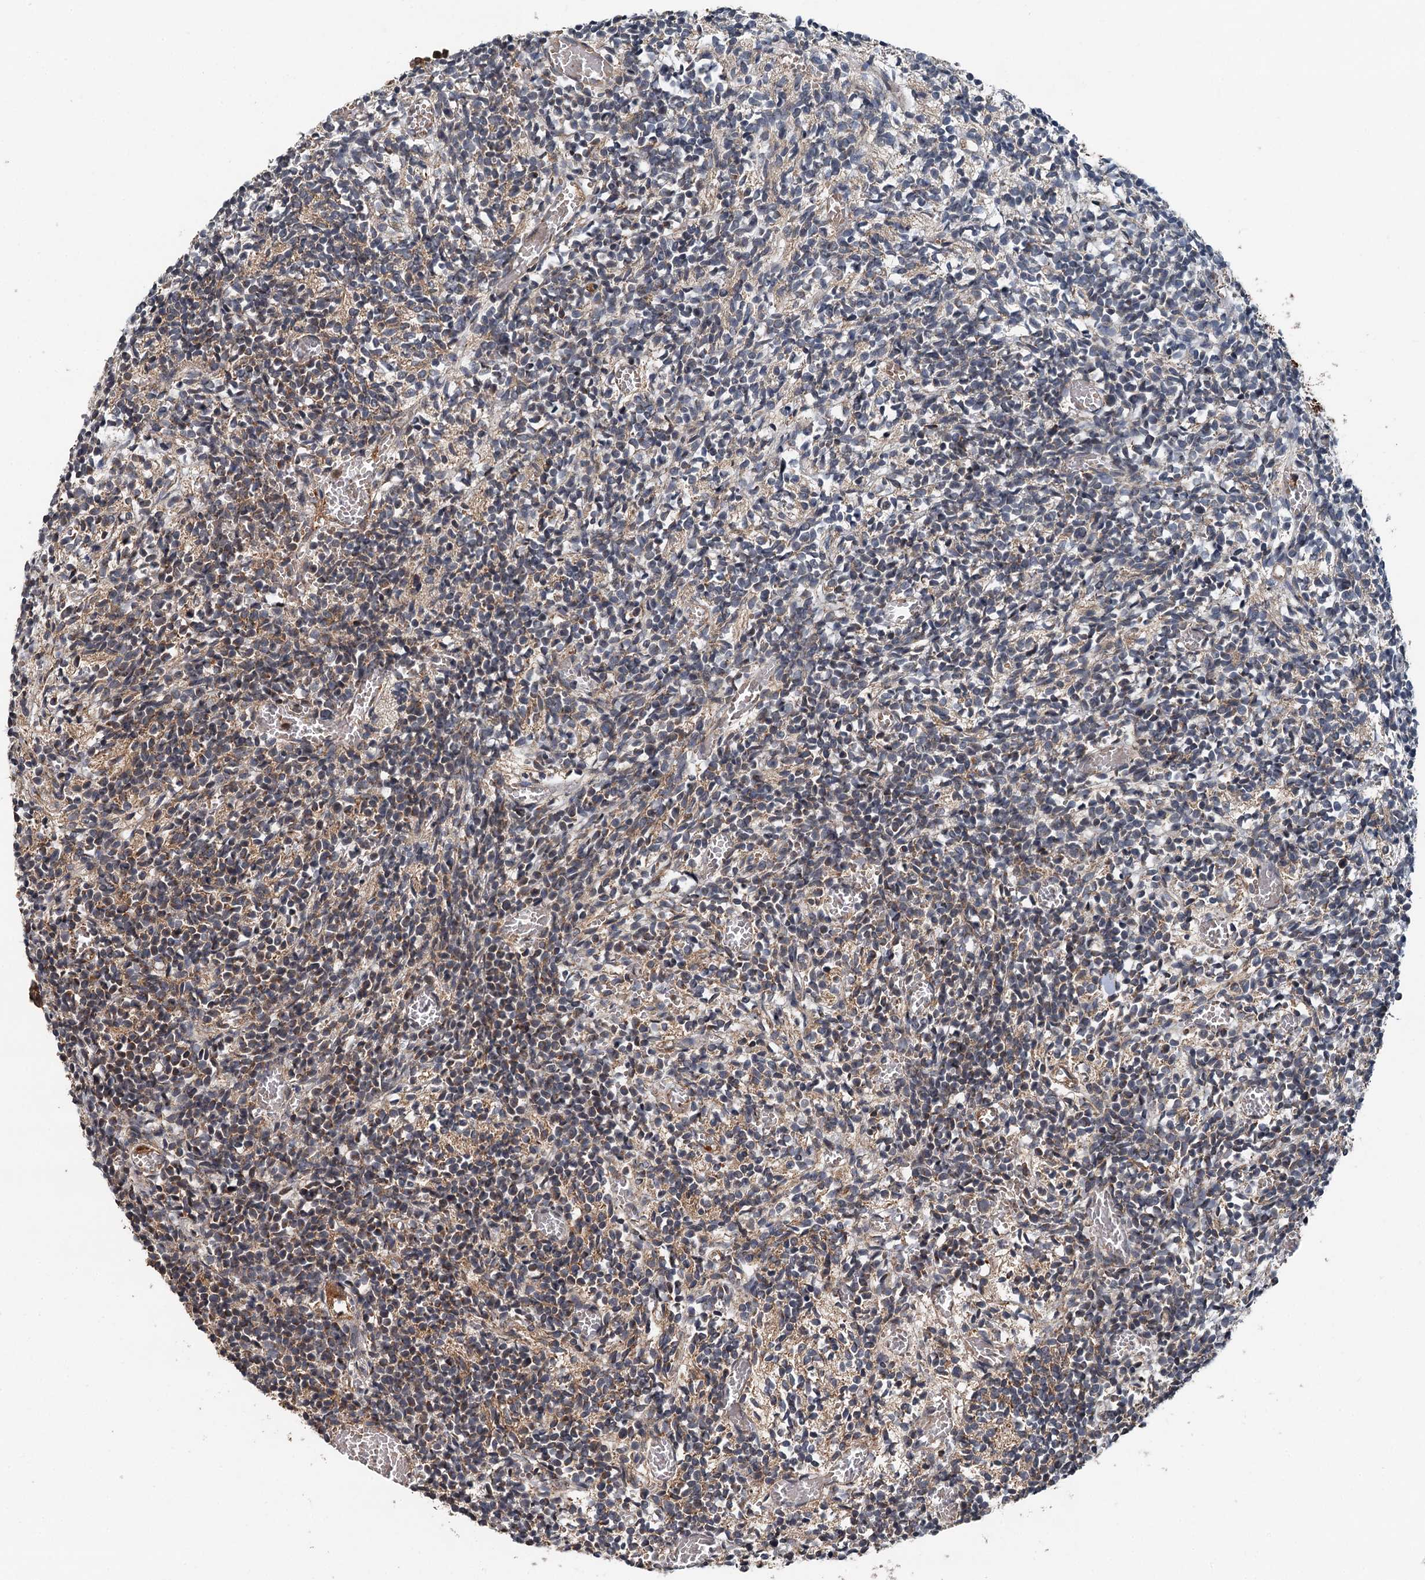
{"staining": {"intensity": "weak", "quantity": "<25%", "location": "cytoplasmic/membranous"}, "tissue": "glioma", "cell_type": "Tumor cells", "image_type": "cancer", "snomed": [{"axis": "morphology", "description": "Glioma, malignant, Low grade"}, {"axis": "topography", "description": "Brain"}], "caption": "Immunohistochemistry image of neoplastic tissue: malignant glioma (low-grade) stained with DAB (3,3'-diaminobenzidine) displays no significant protein positivity in tumor cells.", "gene": "STUB1", "patient": {"sex": "female", "age": 1}}